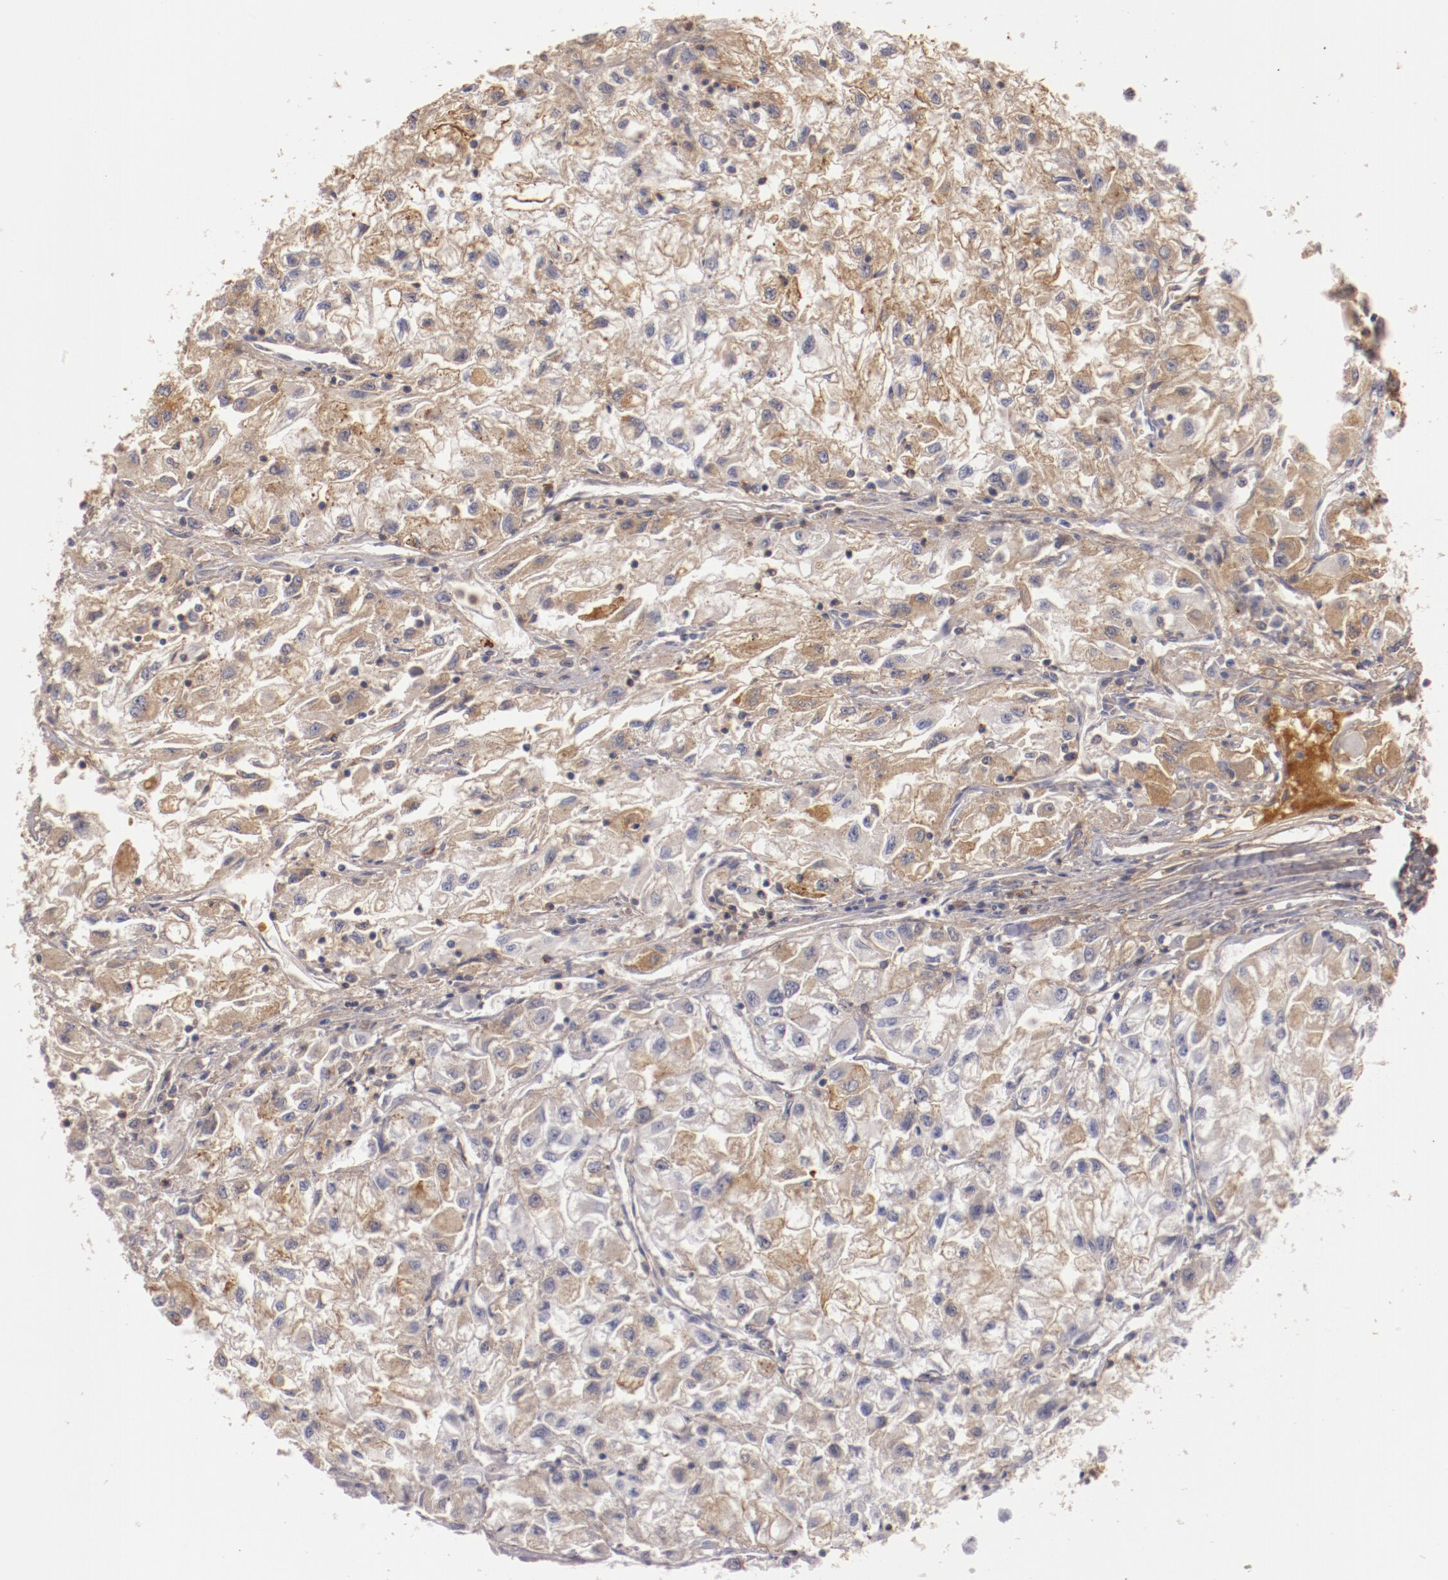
{"staining": {"intensity": "moderate", "quantity": "25%-75%", "location": "cytoplasmic/membranous"}, "tissue": "renal cancer", "cell_type": "Tumor cells", "image_type": "cancer", "snomed": [{"axis": "morphology", "description": "Adenocarcinoma, NOS"}, {"axis": "topography", "description": "Kidney"}], "caption": "An immunohistochemistry histopathology image of tumor tissue is shown. Protein staining in brown highlights moderate cytoplasmic/membranous positivity in renal adenocarcinoma within tumor cells.", "gene": "MBL2", "patient": {"sex": "male", "age": 59}}